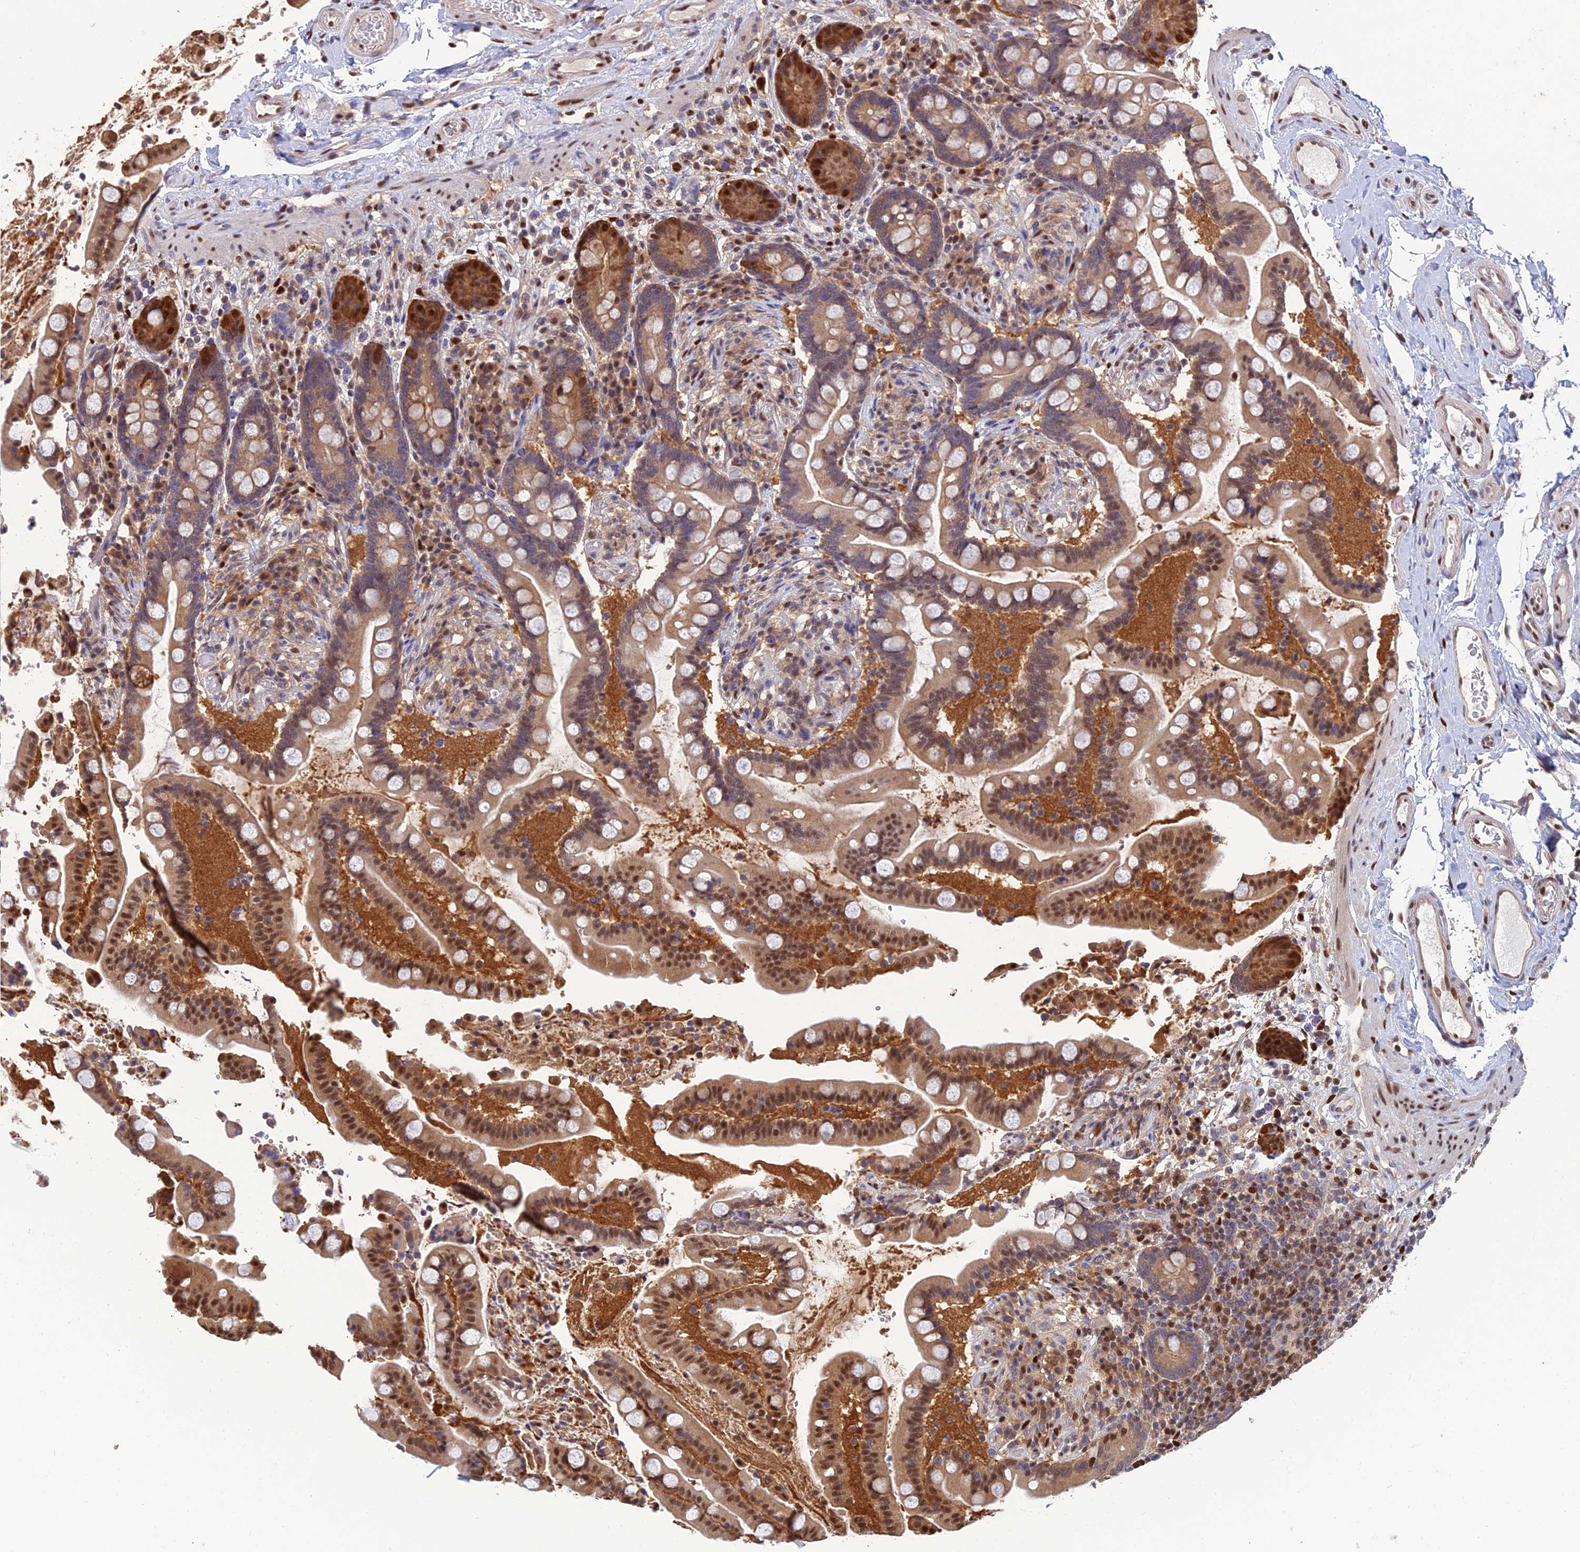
{"staining": {"intensity": "moderate", "quantity": ">75%", "location": "nuclear"}, "tissue": "colon", "cell_type": "Endothelial cells", "image_type": "normal", "snomed": [{"axis": "morphology", "description": "Normal tissue, NOS"}, {"axis": "topography", "description": "Colon"}], "caption": "Immunohistochemical staining of unremarkable human colon displays moderate nuclear protein expression in approximately >75% of endothelial cells. The staining was performed using DAB (3,3'-diaminobenzidine), with brown indicating positive protein expression. Nuclei are stained blue with hematoxylin.", "gene": "DNPEP", "patient": {"sex": "male", "age": 73}}